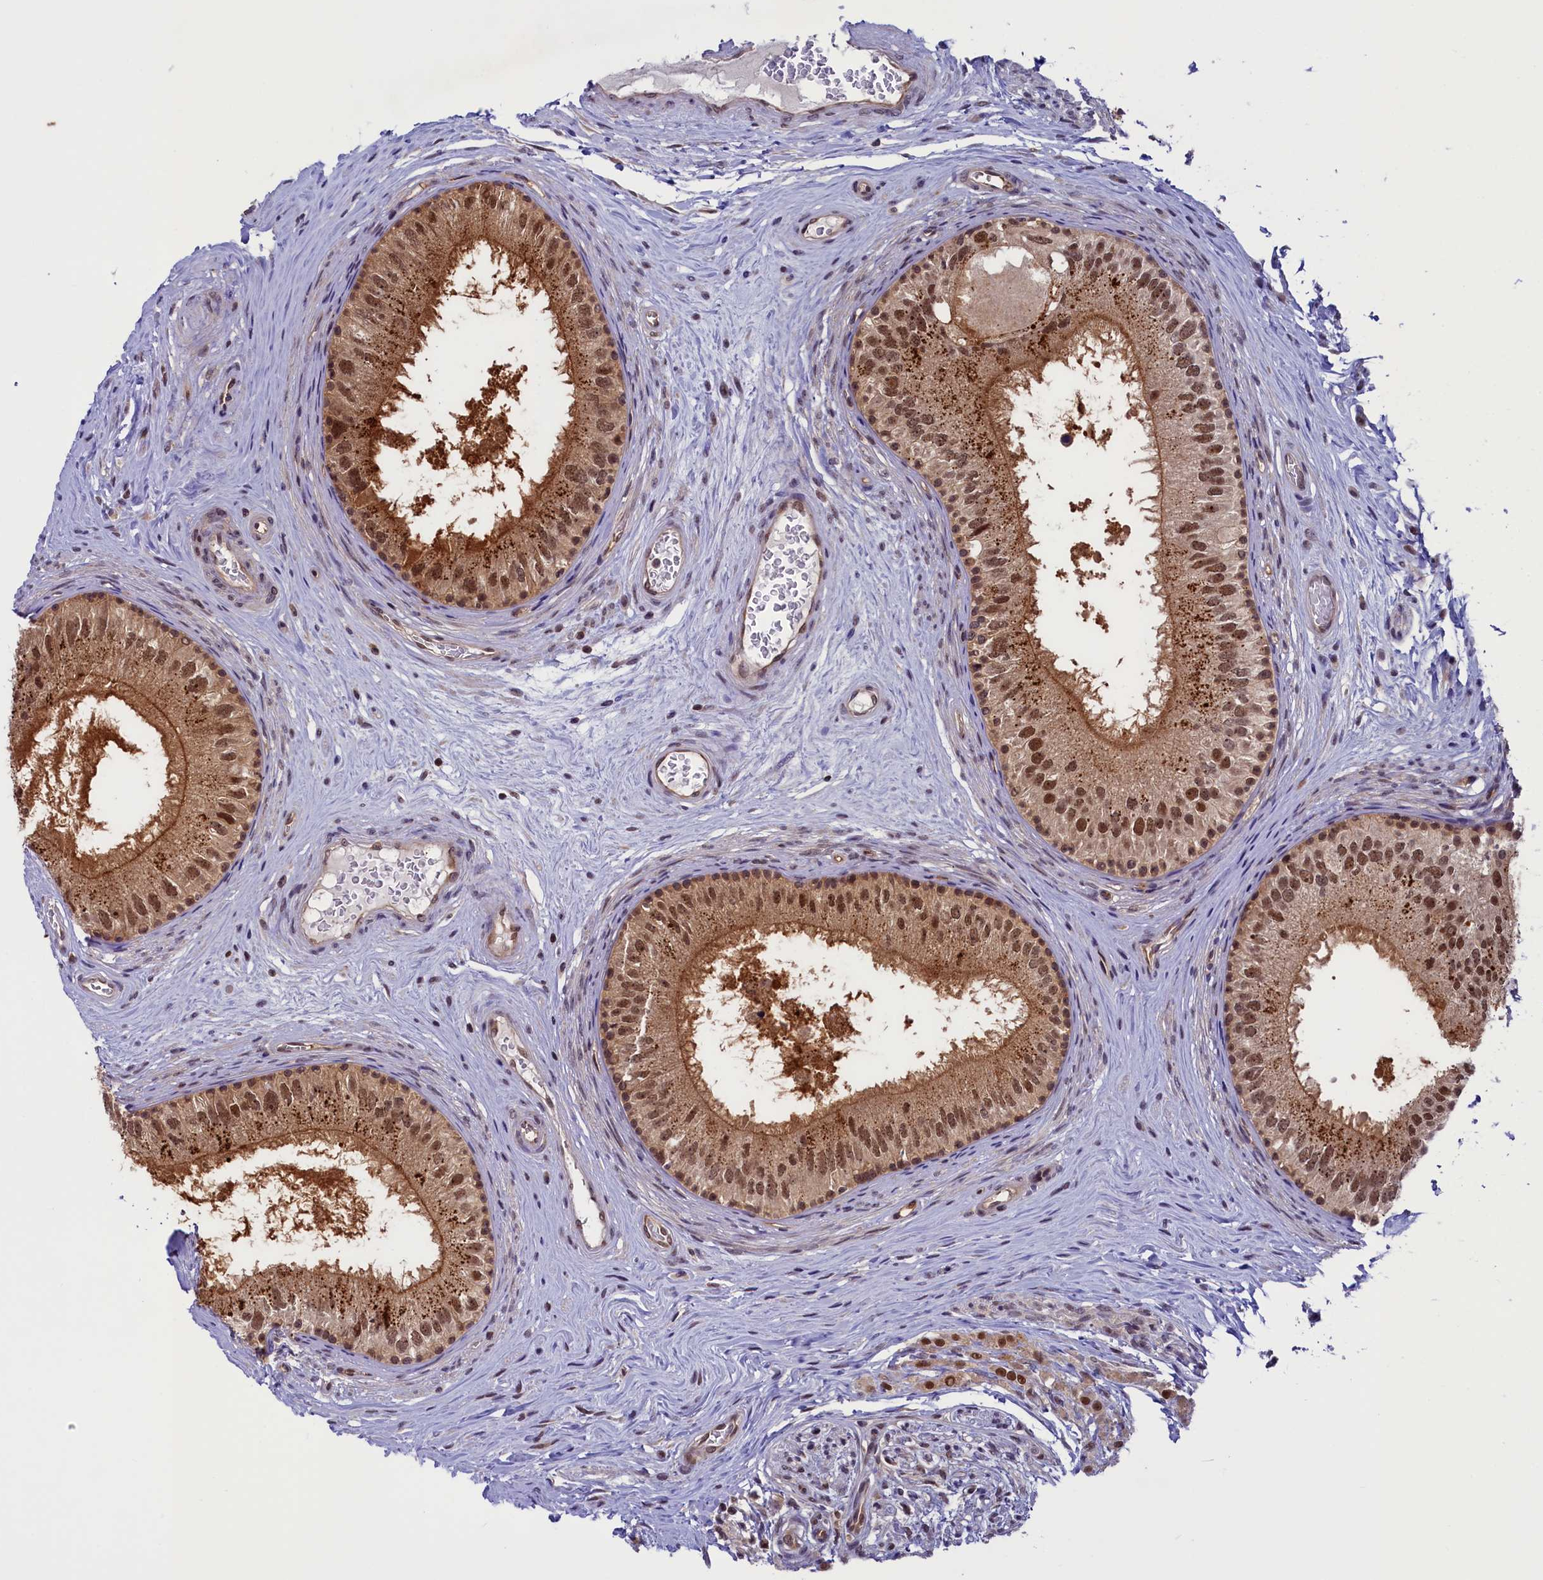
{"staining": {"intensity": "strong", "quantity": ">75%", "location": "cytoplasmic/membranous,nuclear"}, "tissue": "epididymis", "cell_type": "Glandular cells", "image_type": "normal", "snomed": [{"axis": "morphology", "description": "Normal tissue, NOS"}, {"axis": "topography", "description": "Epididymis"}], "caption": "The image shows a brown stain indicating the presence of a protein in the cytoplasmic/membranous,nuclear of glandular cells in epididymis.", "gene": "SLC7A6OS", "patient": {"sex": "male", "age": 33}}